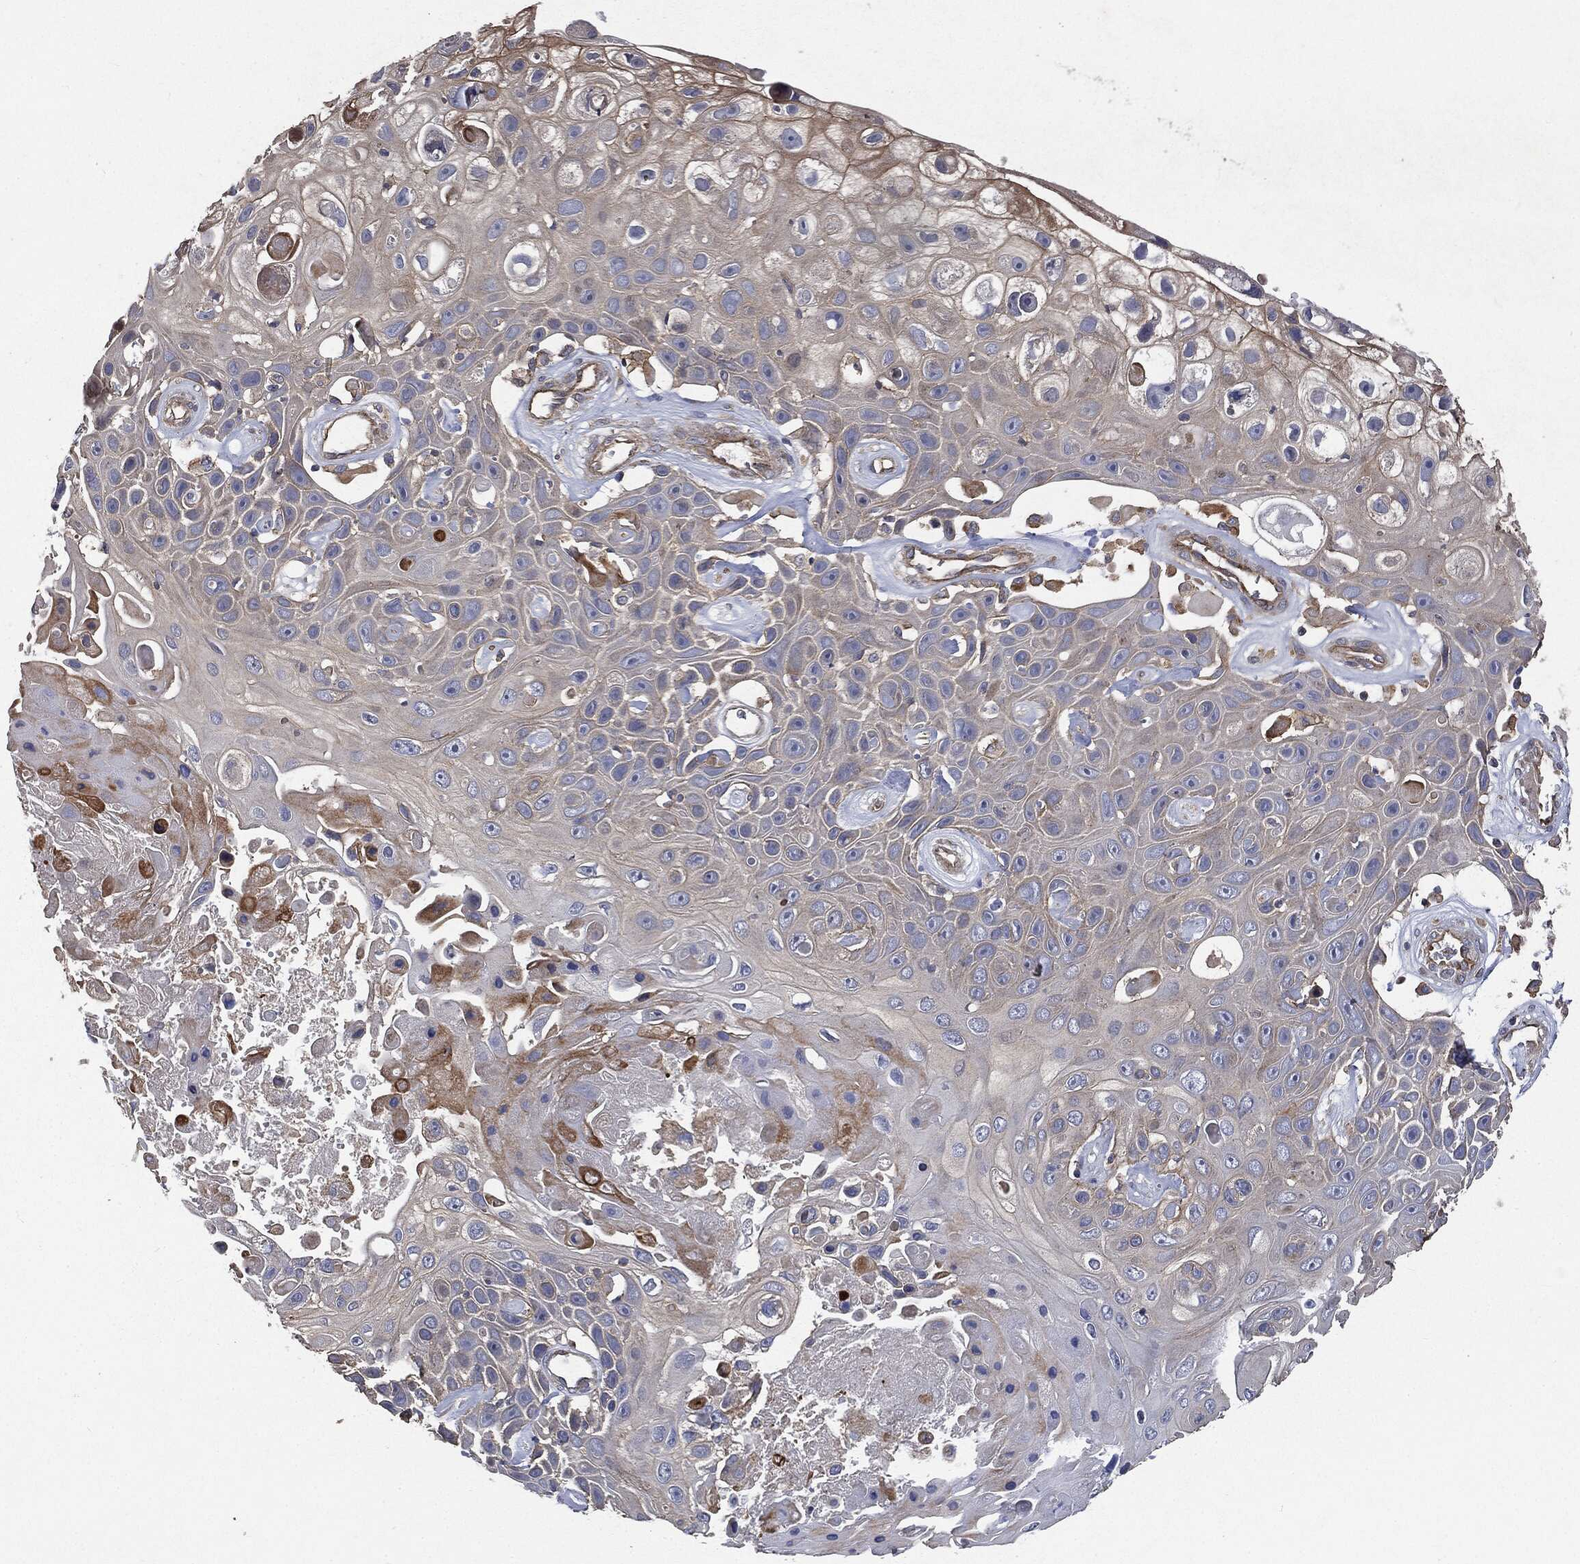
{"staining": {"intensity": "negative", "quantity": "none", "location": "none"}, "tissue": "skin cancer", "cell_type": "Tumor cells", "image_type": "cancer", "snomed": [{"axis": "morphology", "description": "Squamous cell carcinoma, NOS"}, {"axis": "topography", "description": "Skin"}], "caption": "IHC of human skin cancer exhibits no staining in tumor cells.", "gene": "EPS15L1", "patient": {"sex": "male", "age": 82}}